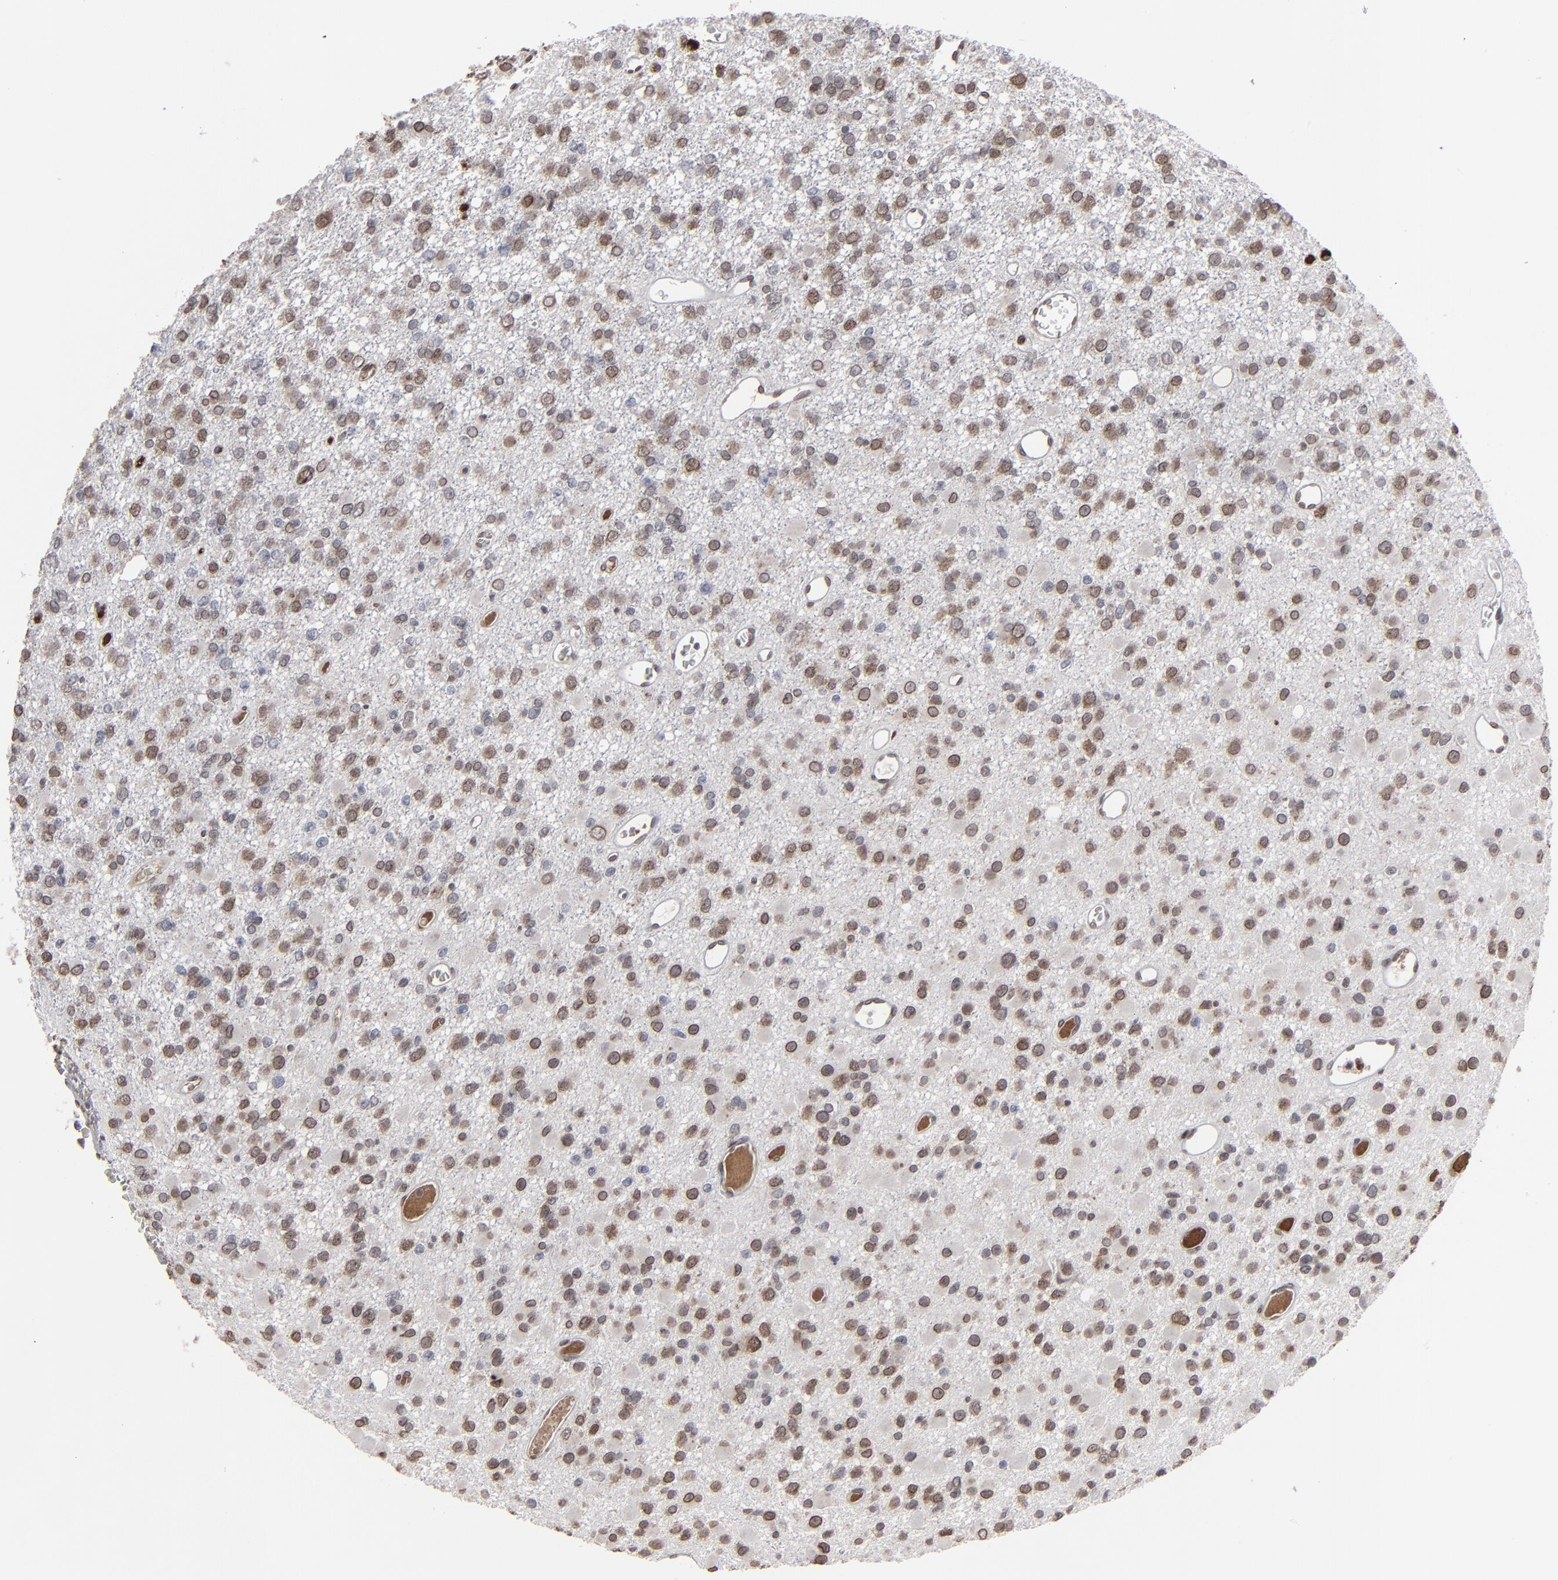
{"staining": {"intensity": "moderate", "quantity": "25%-75%", "location": "nuclear"}, "tissue": "glioma", "cell_type": "Tumor cells", "image_type": "cancer", "snomed": [{"axis": "morphology", "description": "Glioma, malignant, Low grade"}, {"axis": "topography", "description": "Brain"}], "caption": "Human low-grade glioma (malignant) stained for a protein (brown) shows moderate nuclear positive expression in approximately 25%-75% of tumor cells.", "gene": "BAZ1A", "patient": {"sex": "male", "age": 42}}